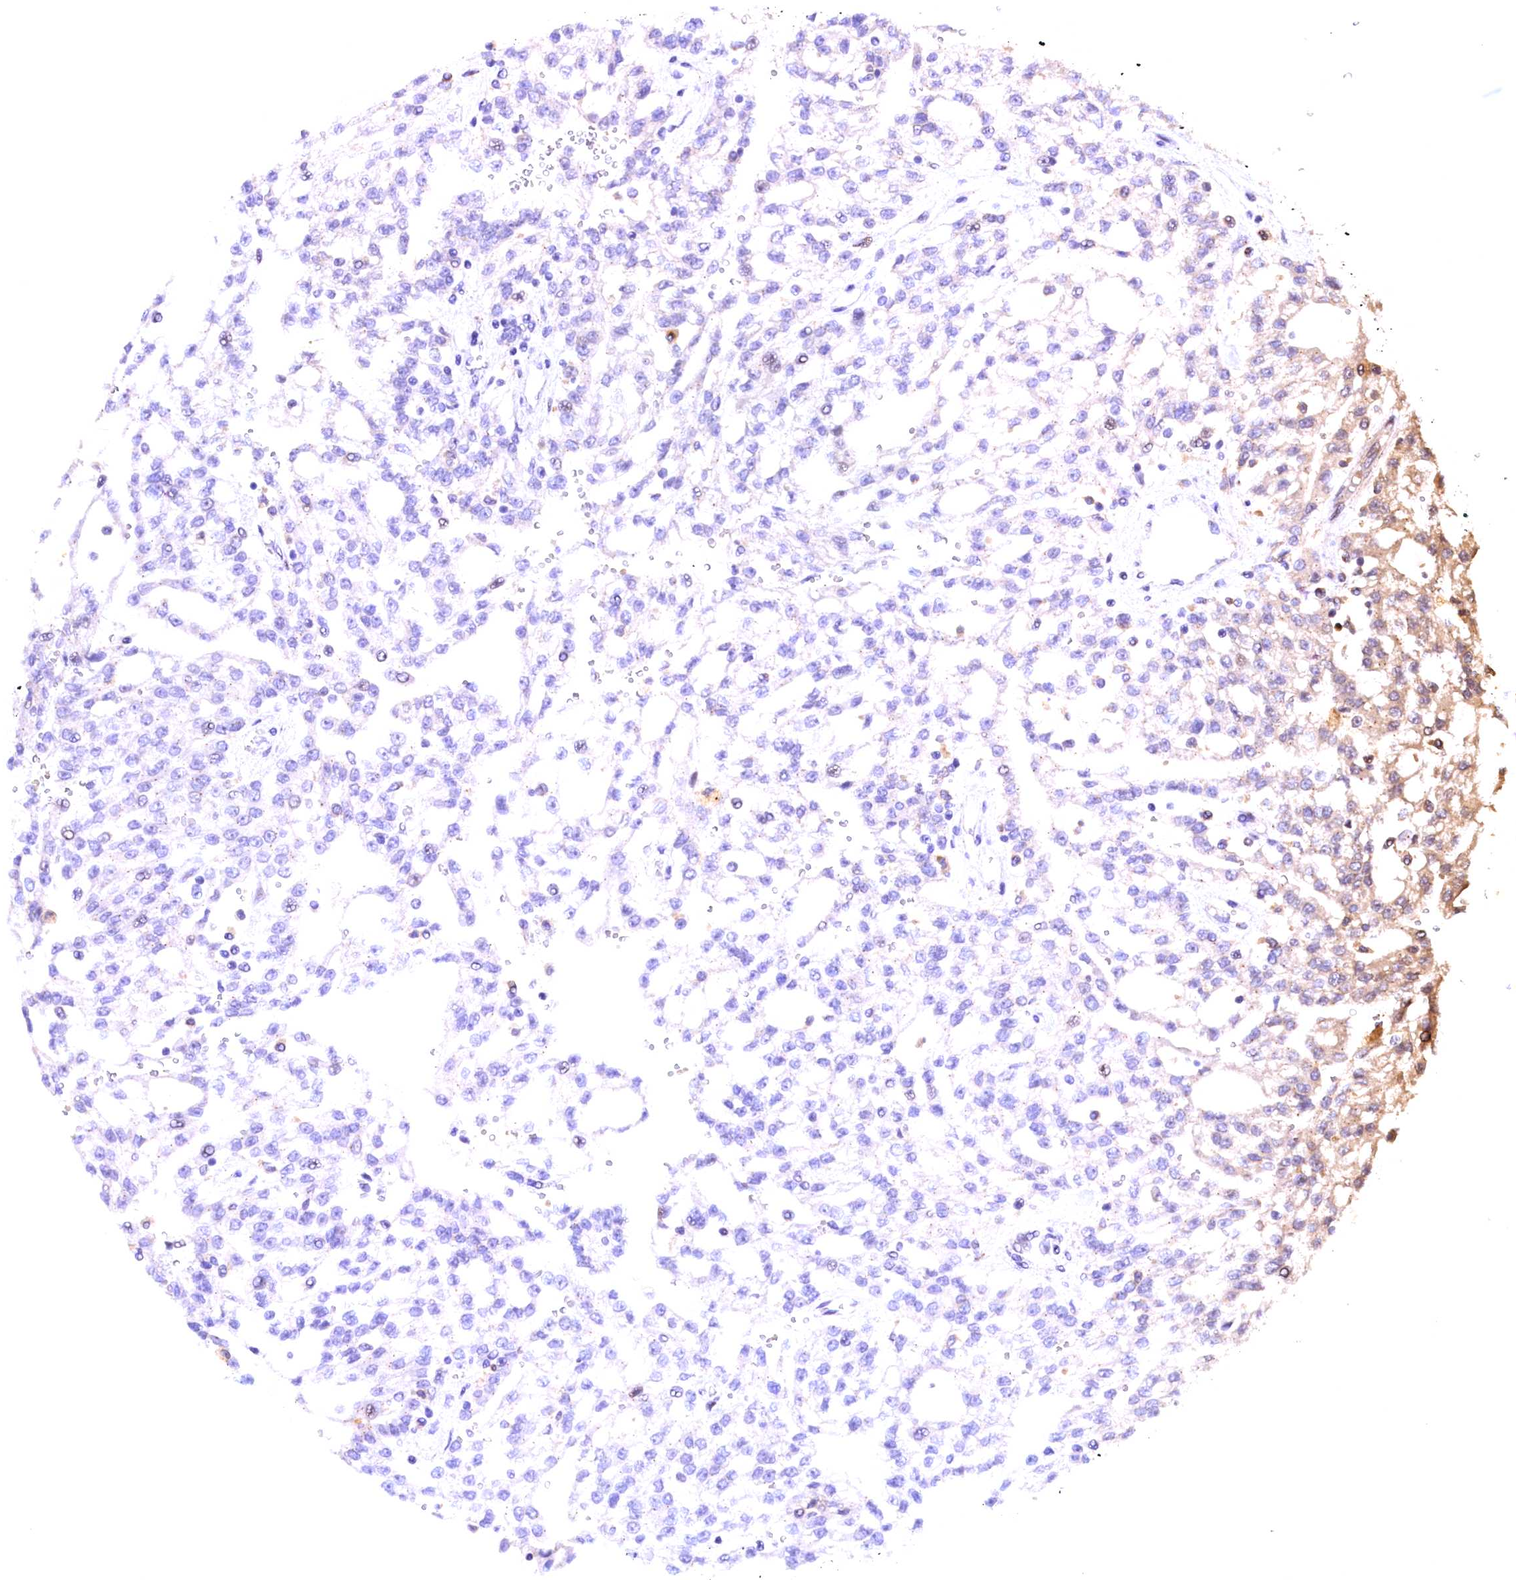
{"staining": {"intensity": "negative", "quantity": "none", "location": "none"}, "tissue": "renal cancer", "cell_type": "Tumor cells", "image_type": "cancer", "snomed": [{"axis": "morphology", "description": "Adenocarcinoma, NOS"}, {"axis": "topography", "description": "Kidney"}], "caption": "High power microscopy image of an immunohistochemistry image of renal adenocarcinoma, revealing no significant staining in tumor cells.", "gene": "NAIP", "patient": {"sex": "male", "age": 63}}